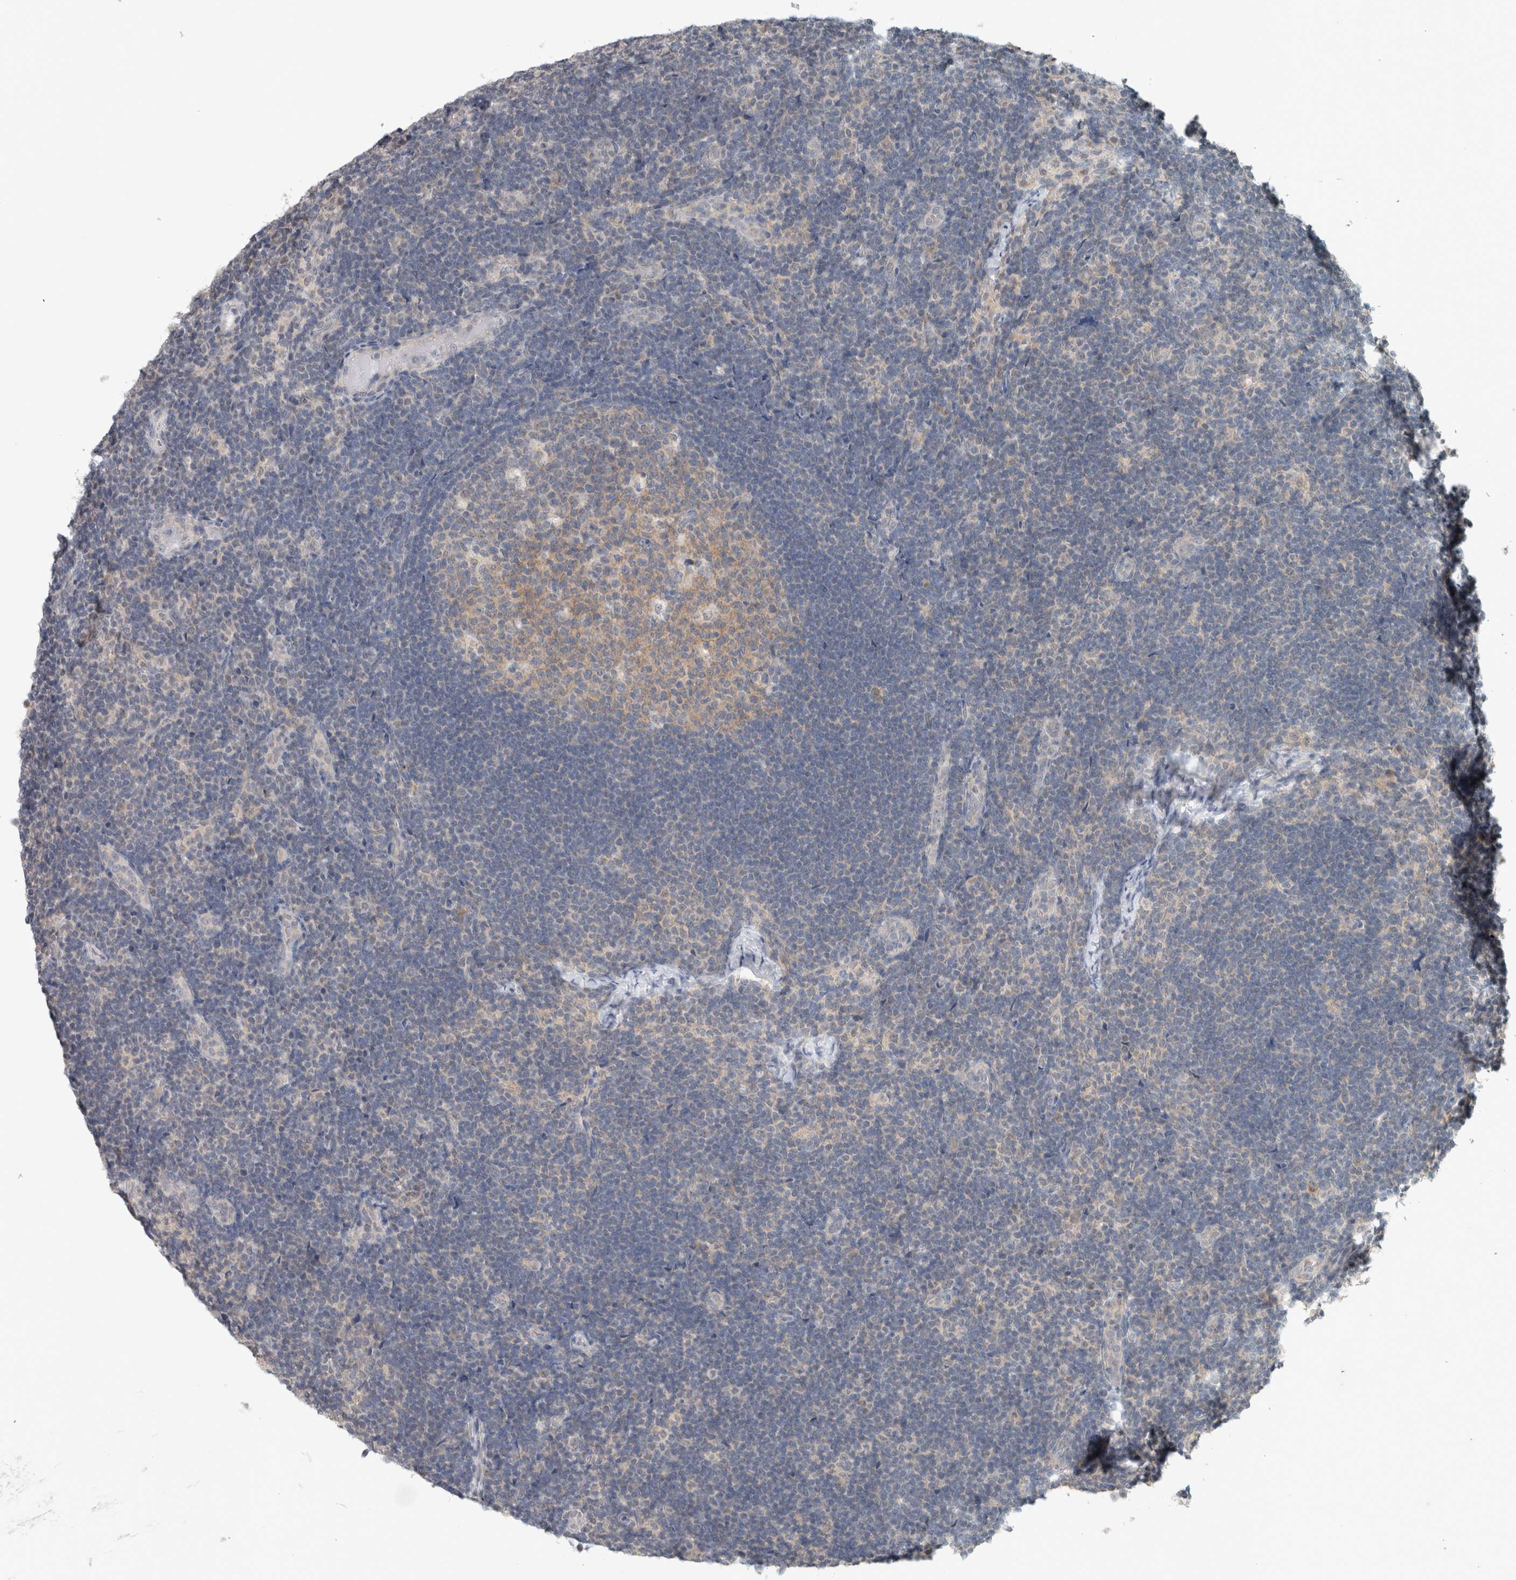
{"staining": {"intensity": "weak", "quantity": "<25%", "location": "cytoplasmic/membranous"}, "tissue": "lymph node", "cell_type": "Germinal center cells", "image_type": "normal", "snomed": [{"axis": "morphology", "description": "Normal tissue, NOS"}, {"axis": "topography", "description": "Lymph node"}], "caption": "Immunohistochemistry (IHC) of benign human lymph node displays no positivity in germinal center cells. (Immunohistochemistry, brightfield microscopy, high magnification).", "gene": "TRIT1", "patient": {"sex": "female", "age": 22}}